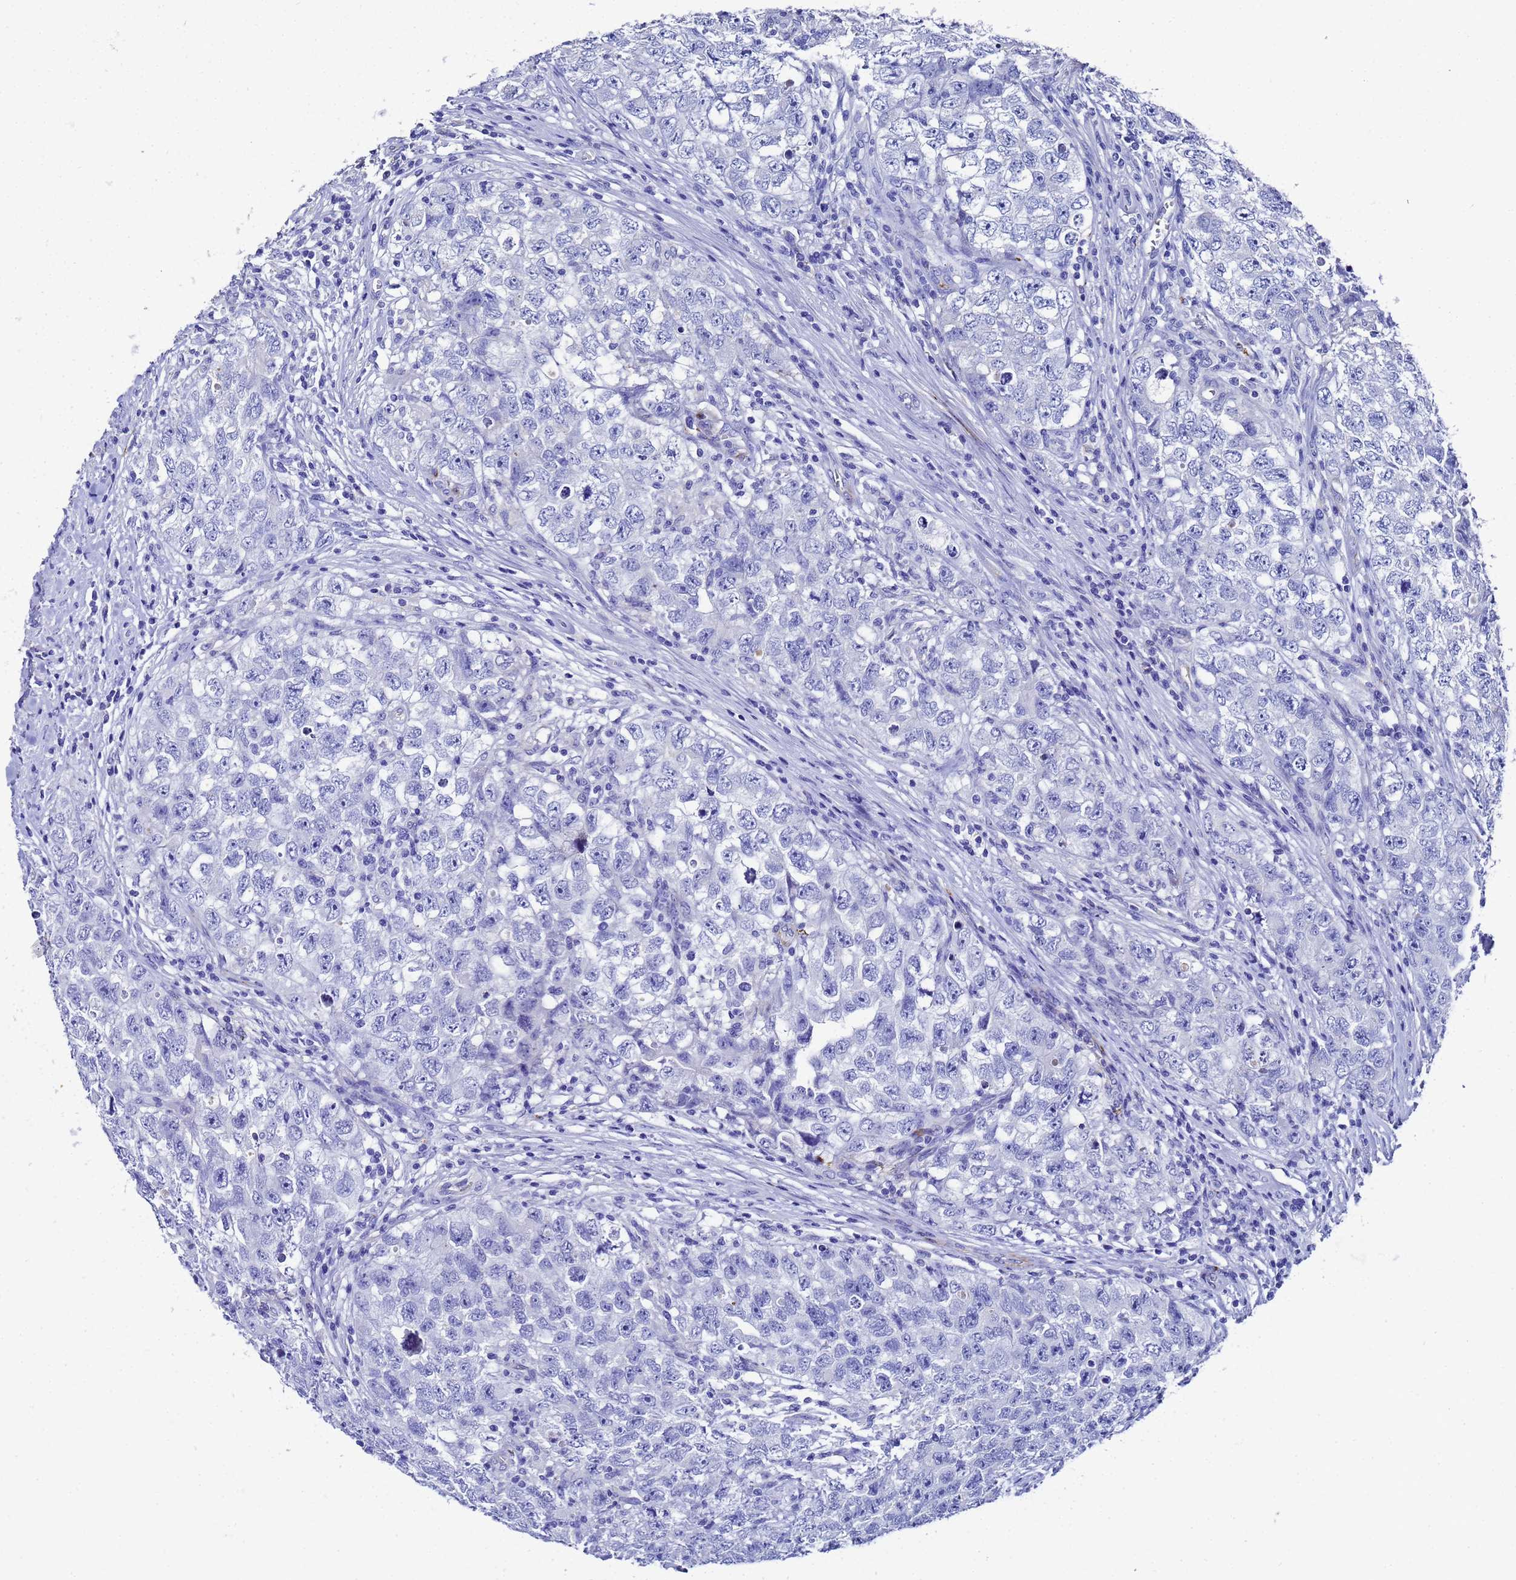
{"staining": {"intensity": "negative", "quantity": "none", "location": "none"}, "tissue": "testis cancer", "cell_type": "Tumor cells", "image_type": "cancer", "snomed": [{"axis": "morphology", "description": "Seminoma, NOS"}, {"axis": "morphology", "description": "Carcinoma, Embryonal, NOS"}, {"axis": "topography", "description": "Testis"}], "caption": "Tumor cells are negative for brown protein staining in seminoma (testis).", "gene": "ADIPOQ", "patient": {"sex": "male", "age": 43}}